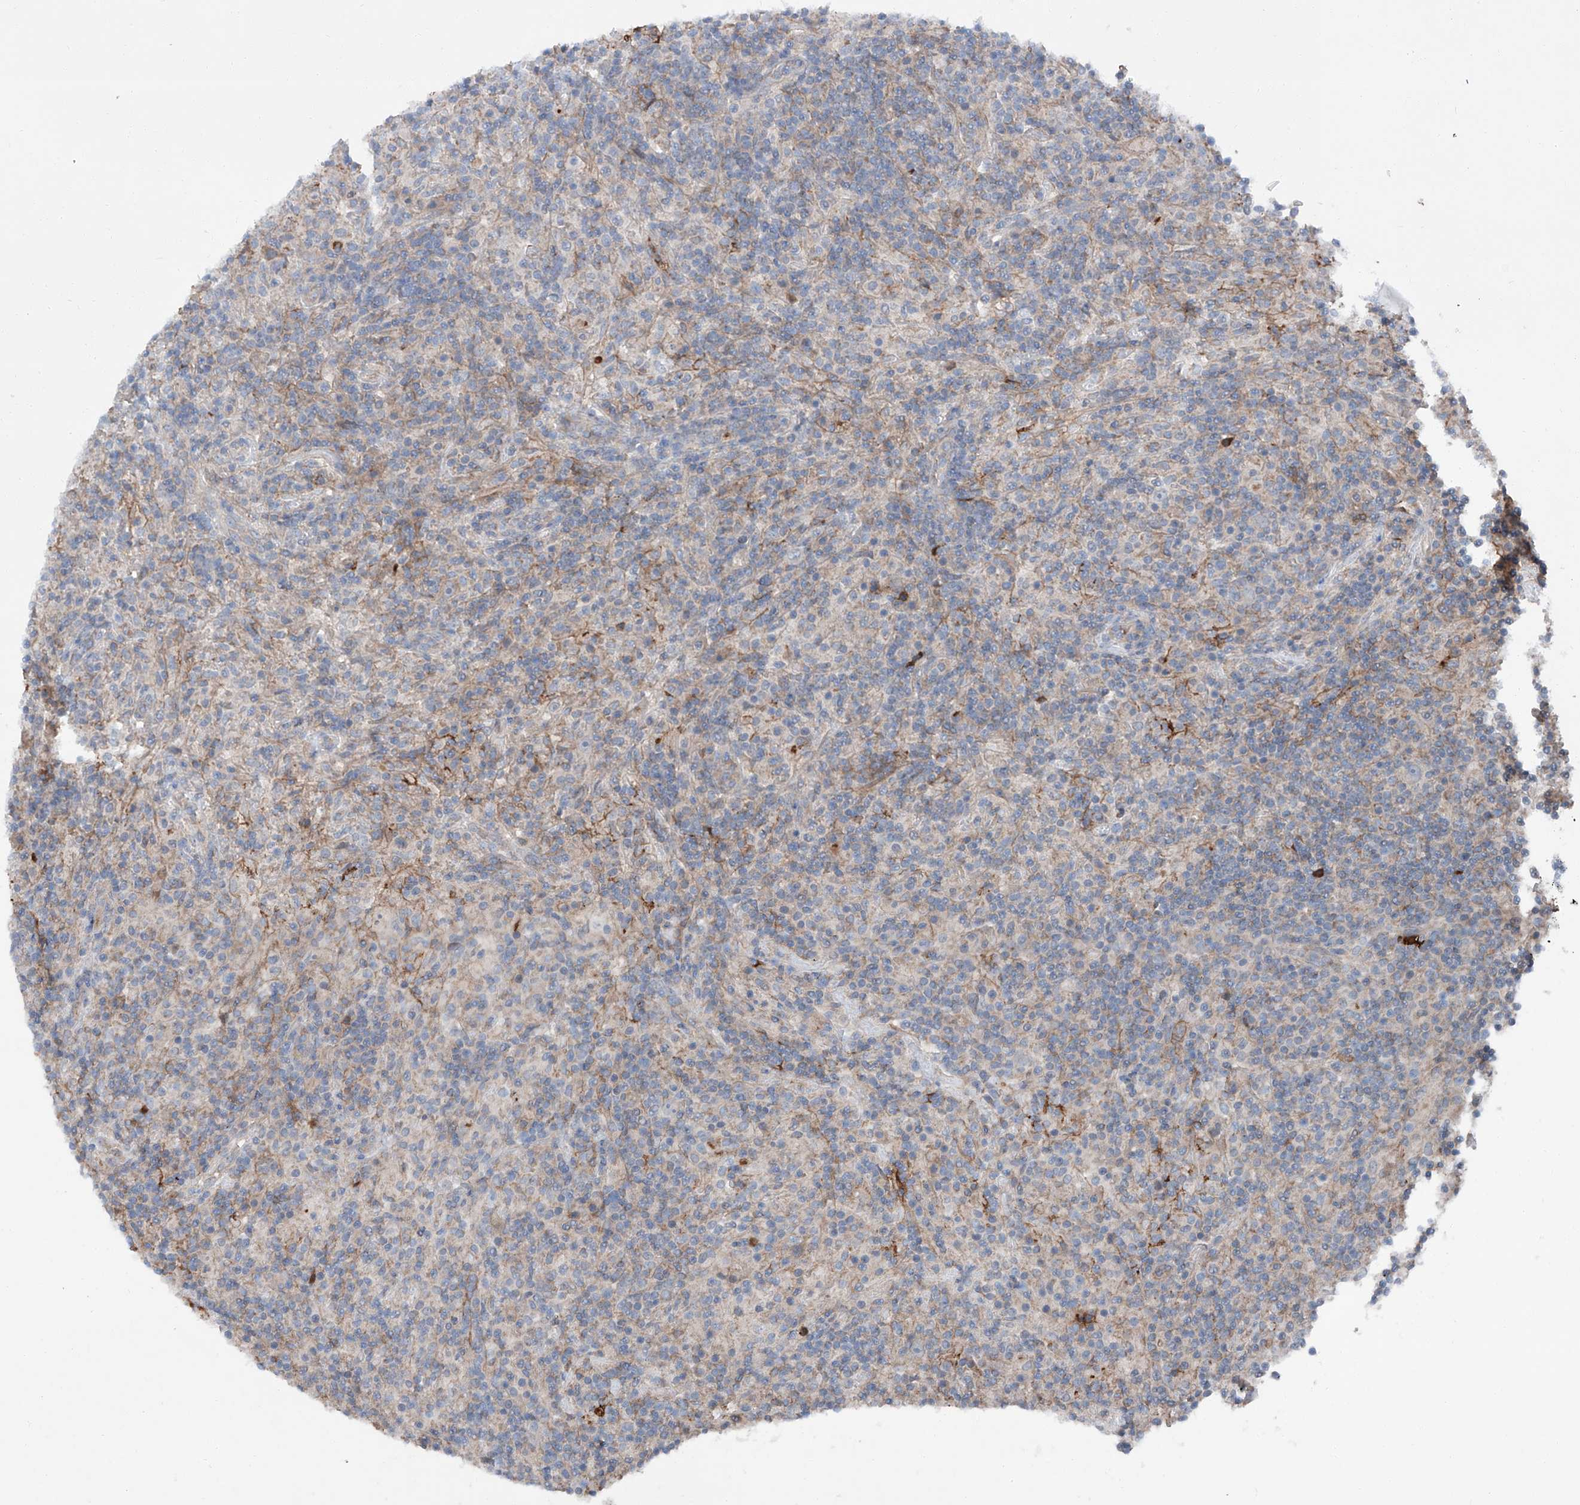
{"staining": {"intensity": "negative", "quantity": "none", "location": "none"}, "tissue": "lymphoma", "cell_type": "Tumor cells", "image_type": "cancer", "snomed": [{"axis": "morphology", "description": "Hodgkin's disease, NOS"}, {"axis": "topography", "description": "Lymph node"}], "caption": "Immunohistochemistry image of neoplastic tissue: human Hodgkin's disease stained with DAB displays no significant protein staining in tumor cells.", "gene": "SIX4", "patient": {"sex": "male", "age": 70}}